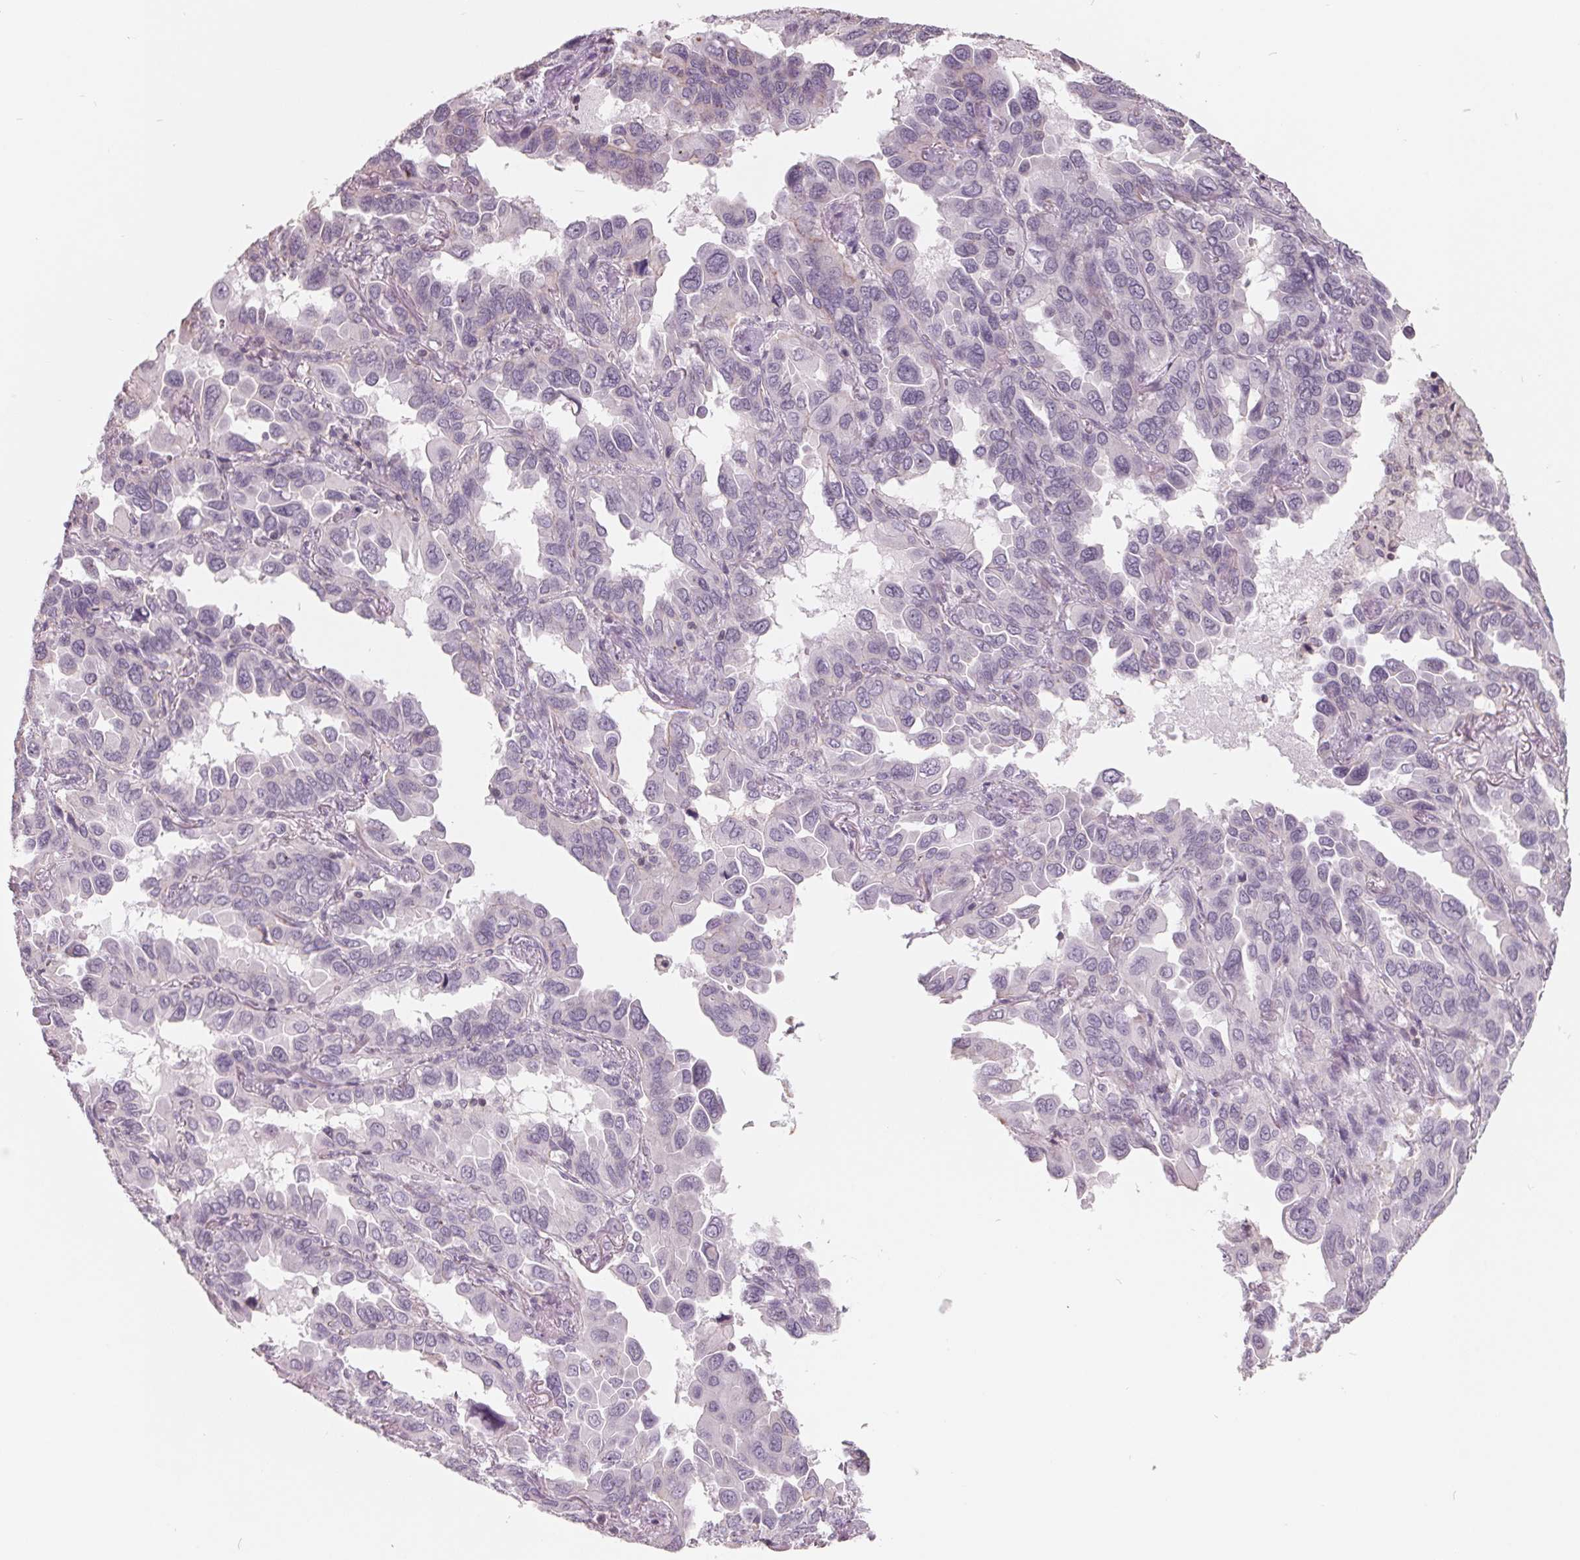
{"staining": {"intensity": "negative", "quantity": "none", "location": "none"}, "tissue": "lung cancer", "cell_type": "Tumor cells", "image_type": "cancer", "snomed": [{"axis": "morphology", "description": "Adenocarcinoma, NOS"}, {"axis": "topography", "description": "Lung"}], "caption": "Immunohistochemical staining of human lung cancer (adenocarcinoma) reveals no significant positivity in tumor cells.", "gene": "FTCD", "patient": {"sex": "male", "age": 64}}